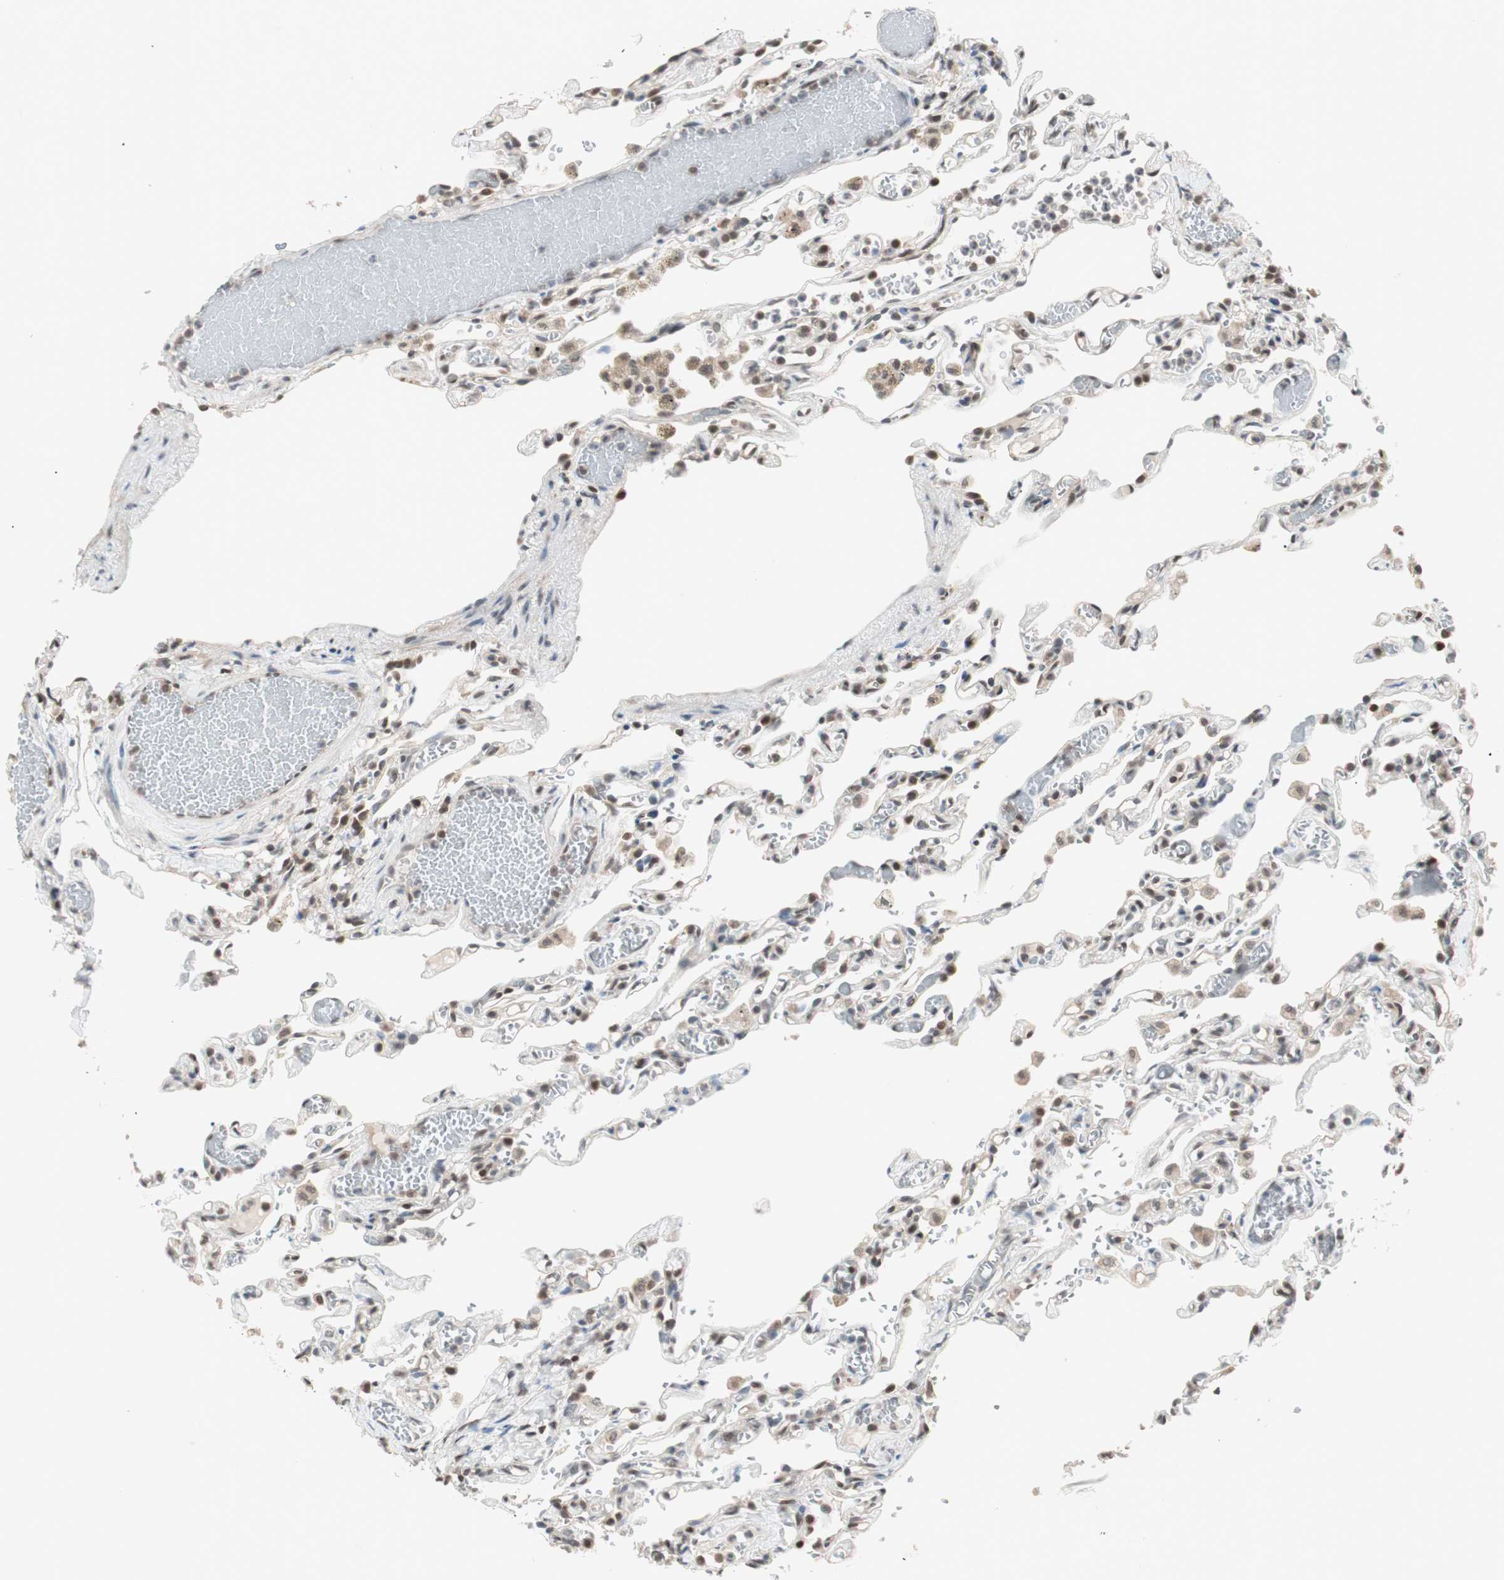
{"staining": {"intensity": "moderate", "quantity": "25%-75%", "location": "nuclear"}, "tissue": "lung", "cell_type": "Alveolar cells", "image_type": "normal", "snomed": [{"axis": "morphology", "description": "Normal tissue, NOS"}, {"axis": "topography", "description": "Lung"}], "caption": "IHC (DAB) staining of unremarkable lung demonstrates moderate nuclear protein expression in about 25%-75% of alveolar cells. The staining was performed using DAB, with brown indicating positive protein expression. Nuclei are stained blue with hematoxylin.", "gene": "UBE2I", "patient": {"sex": "male", "age": 21}}